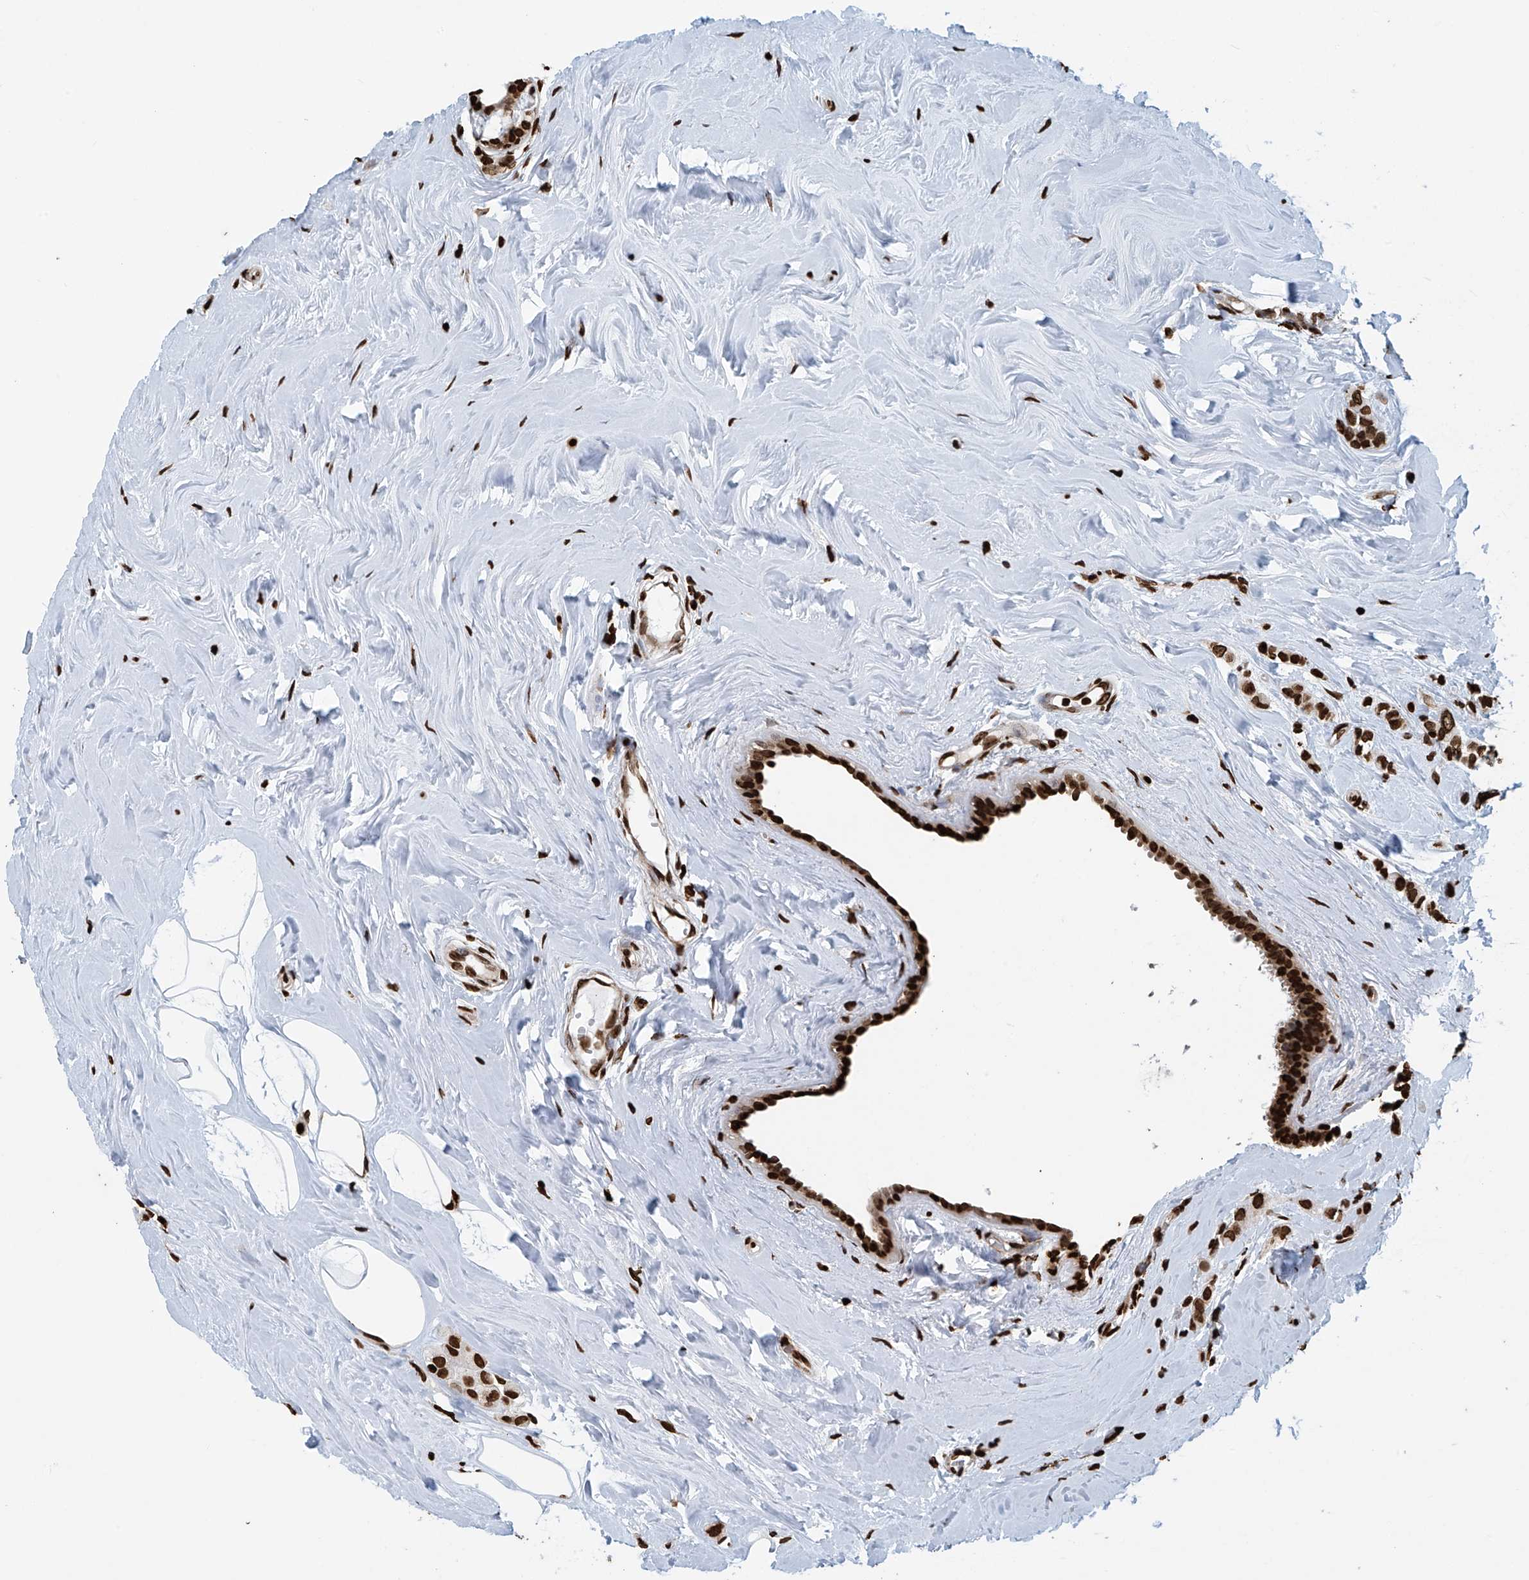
{"staining": {"intensity": "strong", "quantity": ">75%", "location": "nuclear"}, "tissue": "breast cancer", "cell_type": "Tumor cells", "image_type": "cancer", "snomed": [{"axis": "morphology", "description": "Lobular carcinoma"}, {"axis": "topography", "description": "Breast"}], "caption": "Brown immunohistochemical staining in human breast cancer (lobular carcinoma) reveals strong nuclear staining in approximately >75% of tumor cells. (brown staining indicates protein expression, while blue staining denotes nuclei).", "gene": "DPPA2", "patient": {"sex": "female", "age": 47}}